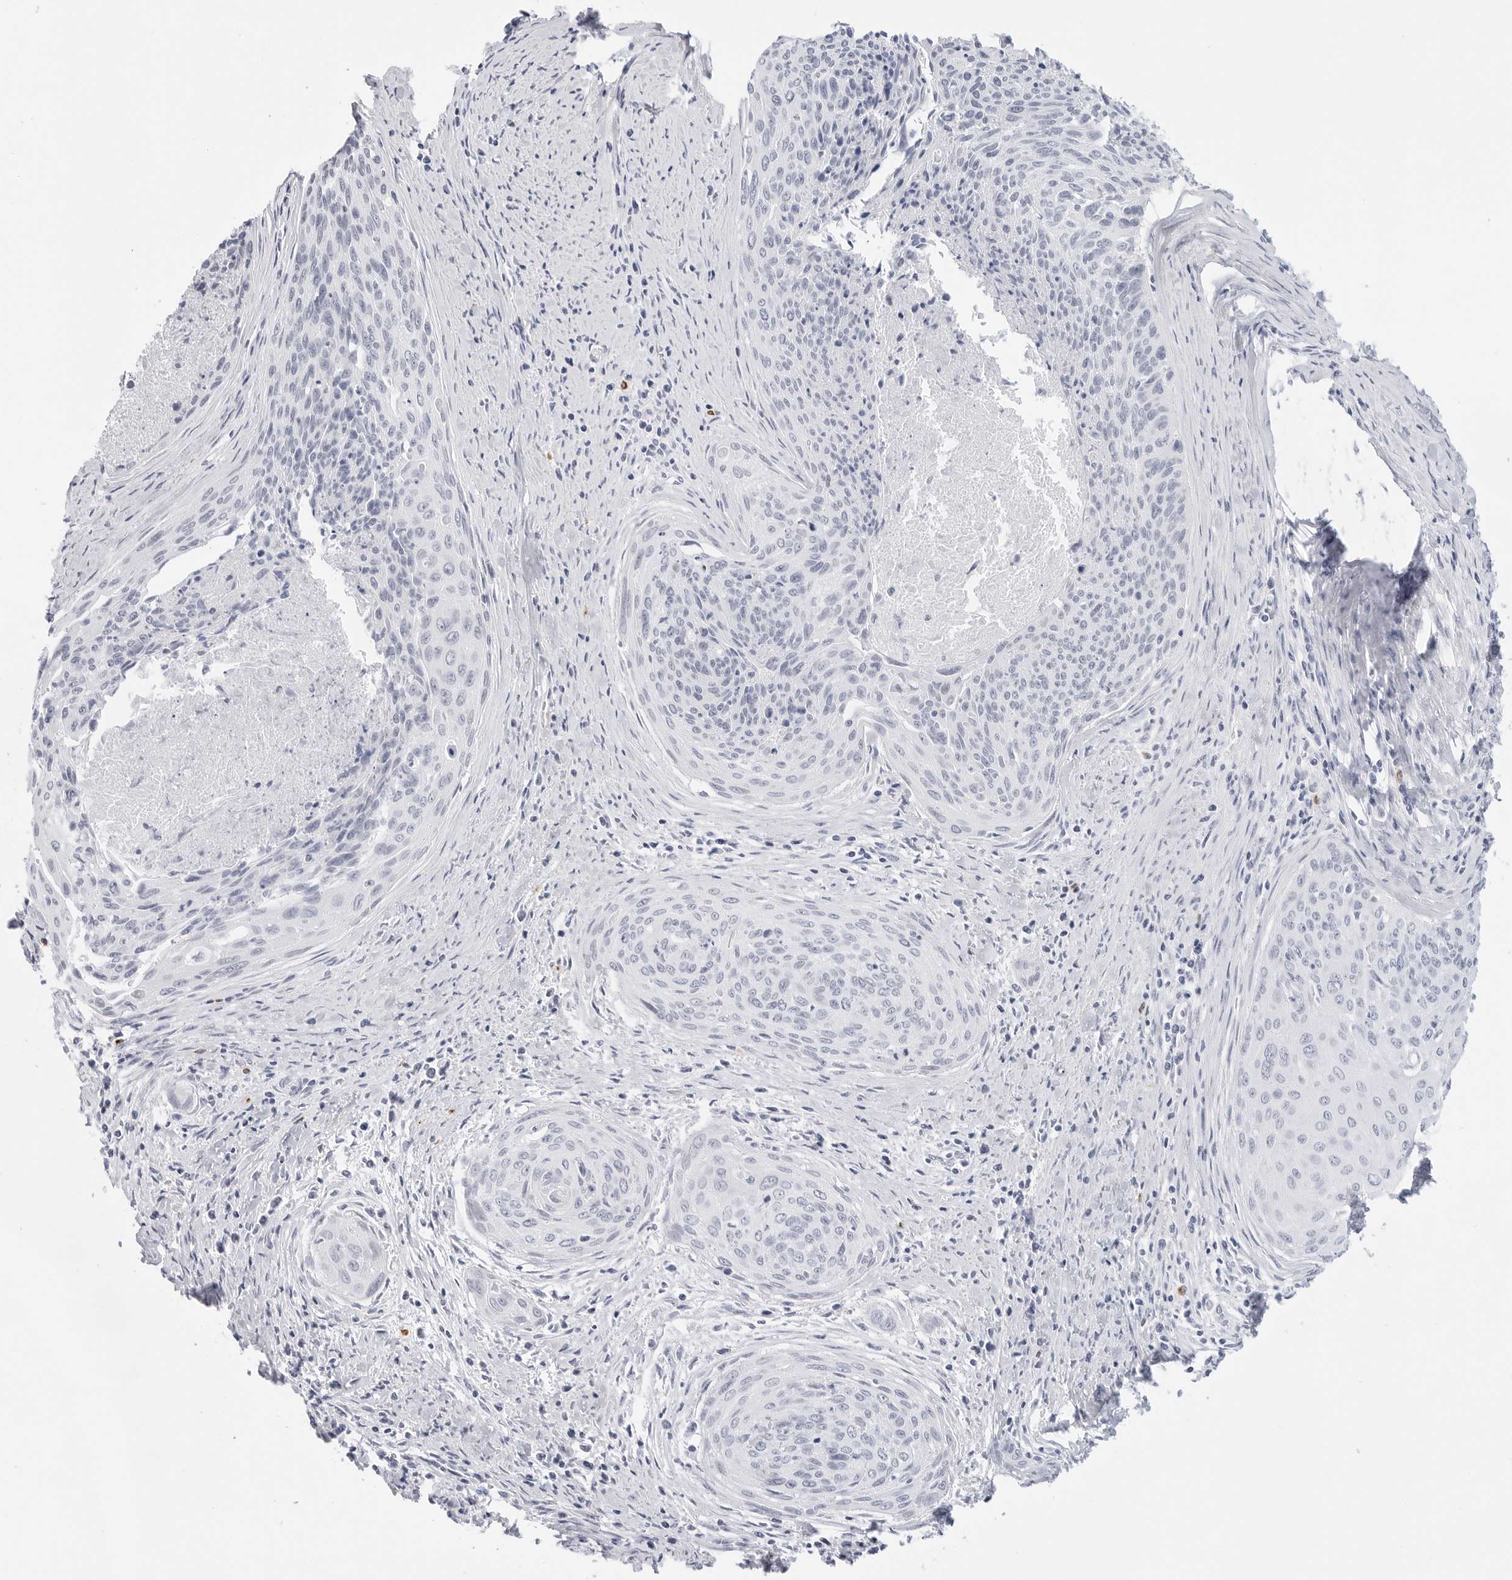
{"staining": {"intensity": "negative", "quantity": "none", "location": "none"}, "tissue": "cervical cancer", "cell_type": "Tumor cells", "image_type": "cancer", "snomed": [{"axis": "morphology", "description": "Squamous cell carcinoma, NOS"}, {"axis": "topography", "description": "Cervix"}], "caption": "An immunohistochemistry (IHC) photomicrograph of cervical cancer (squamous cell carcinoma) is shown. There is no staining in tumor cells of cervical cancer (squamous cell carcinoma).", "gene": "HSPB7", "patient": {"sex": "female", "age": 55}}